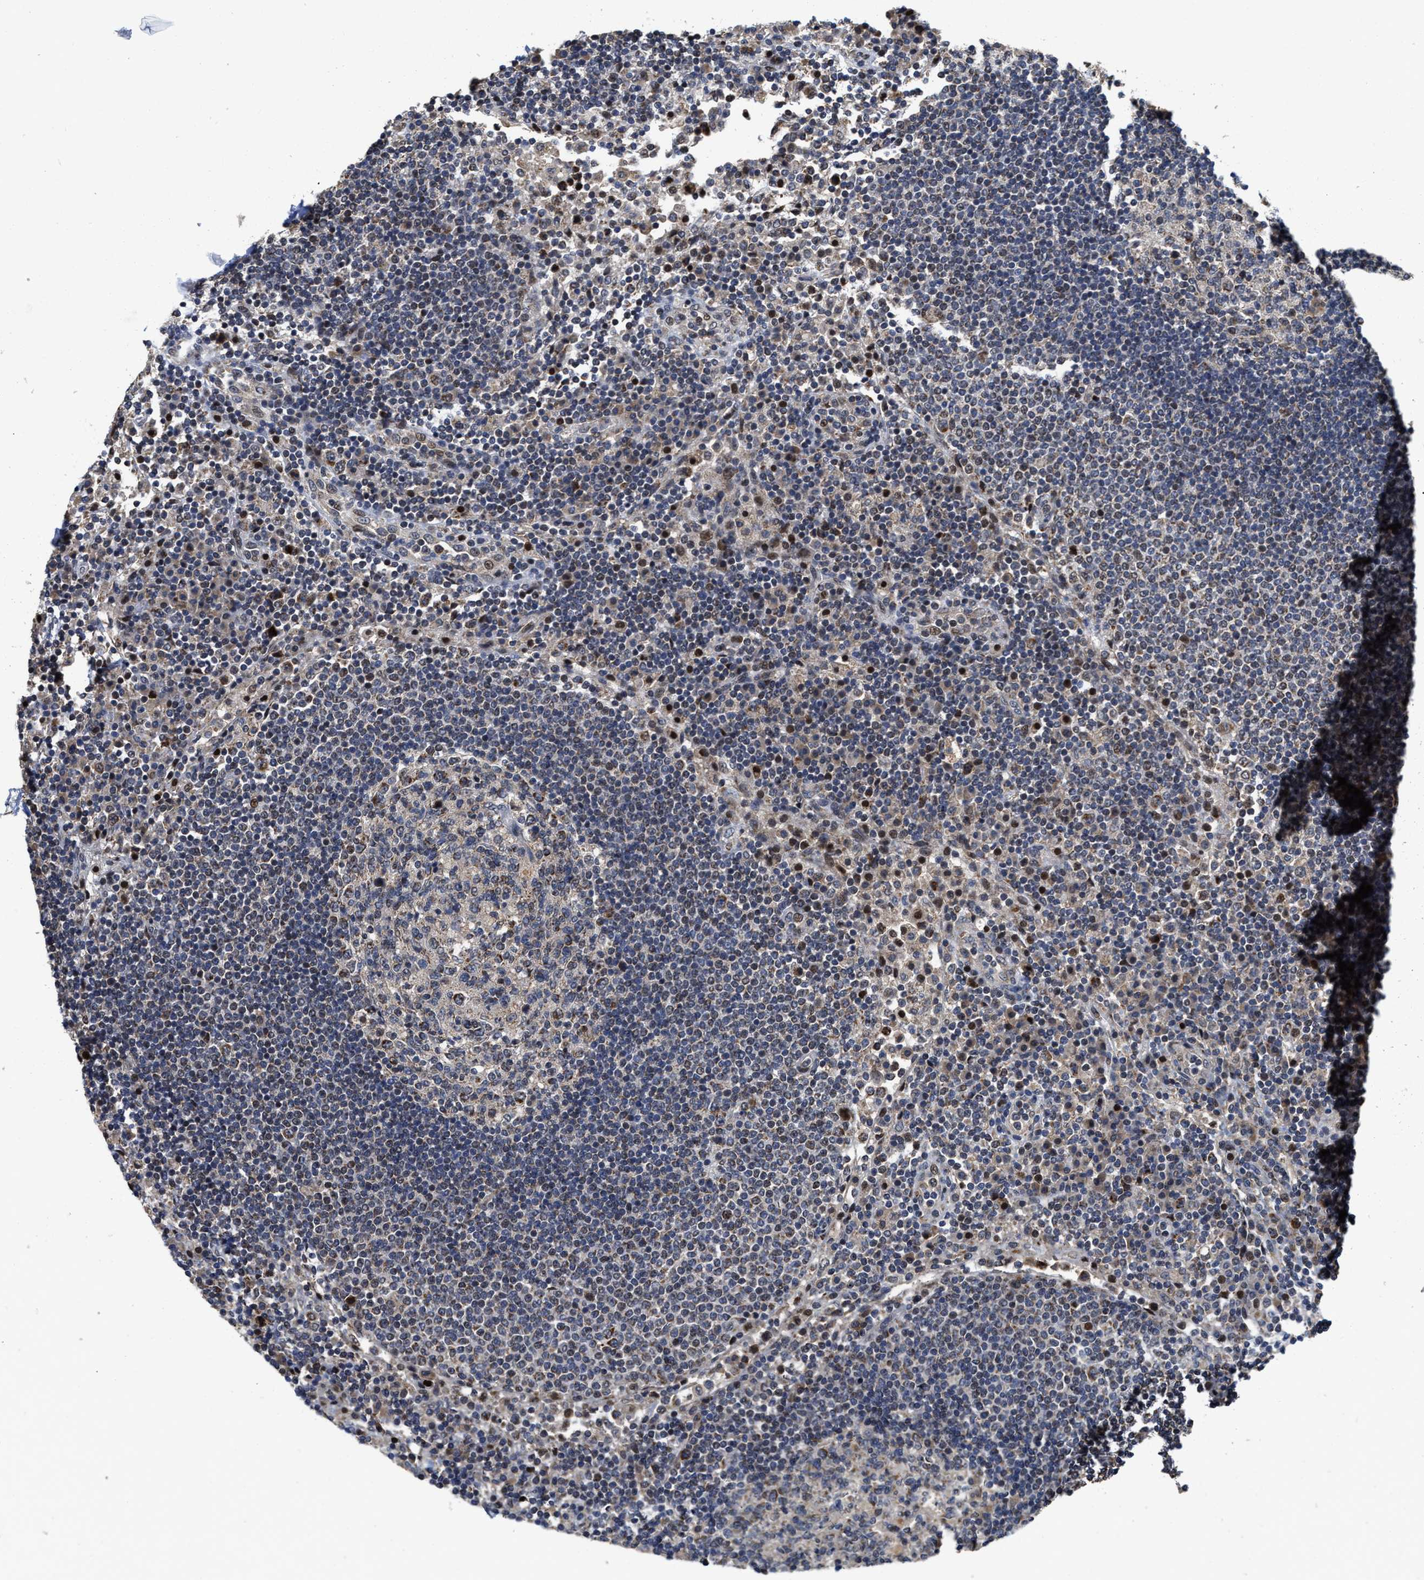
{"staining": {"intensity": "moderate", "quantity": "<25%", "location": "cytoplasmic/membranous"}, "tissue": "lymph node", "cell_type": "Germinal center cells", "image_type": "normal", "snomed": [{"axis": "morphology", "description": "Normal tissue, NOS"}, {"axis": "topography", "description": "Lymph node"}], "caption": "Moderate cytoplasmic/membranous staining is seen in about <25% of germinal center cells in unremarkable lymph node.", "gene": "SCYL2", "patient": {"sex": "female", "age": 53}}